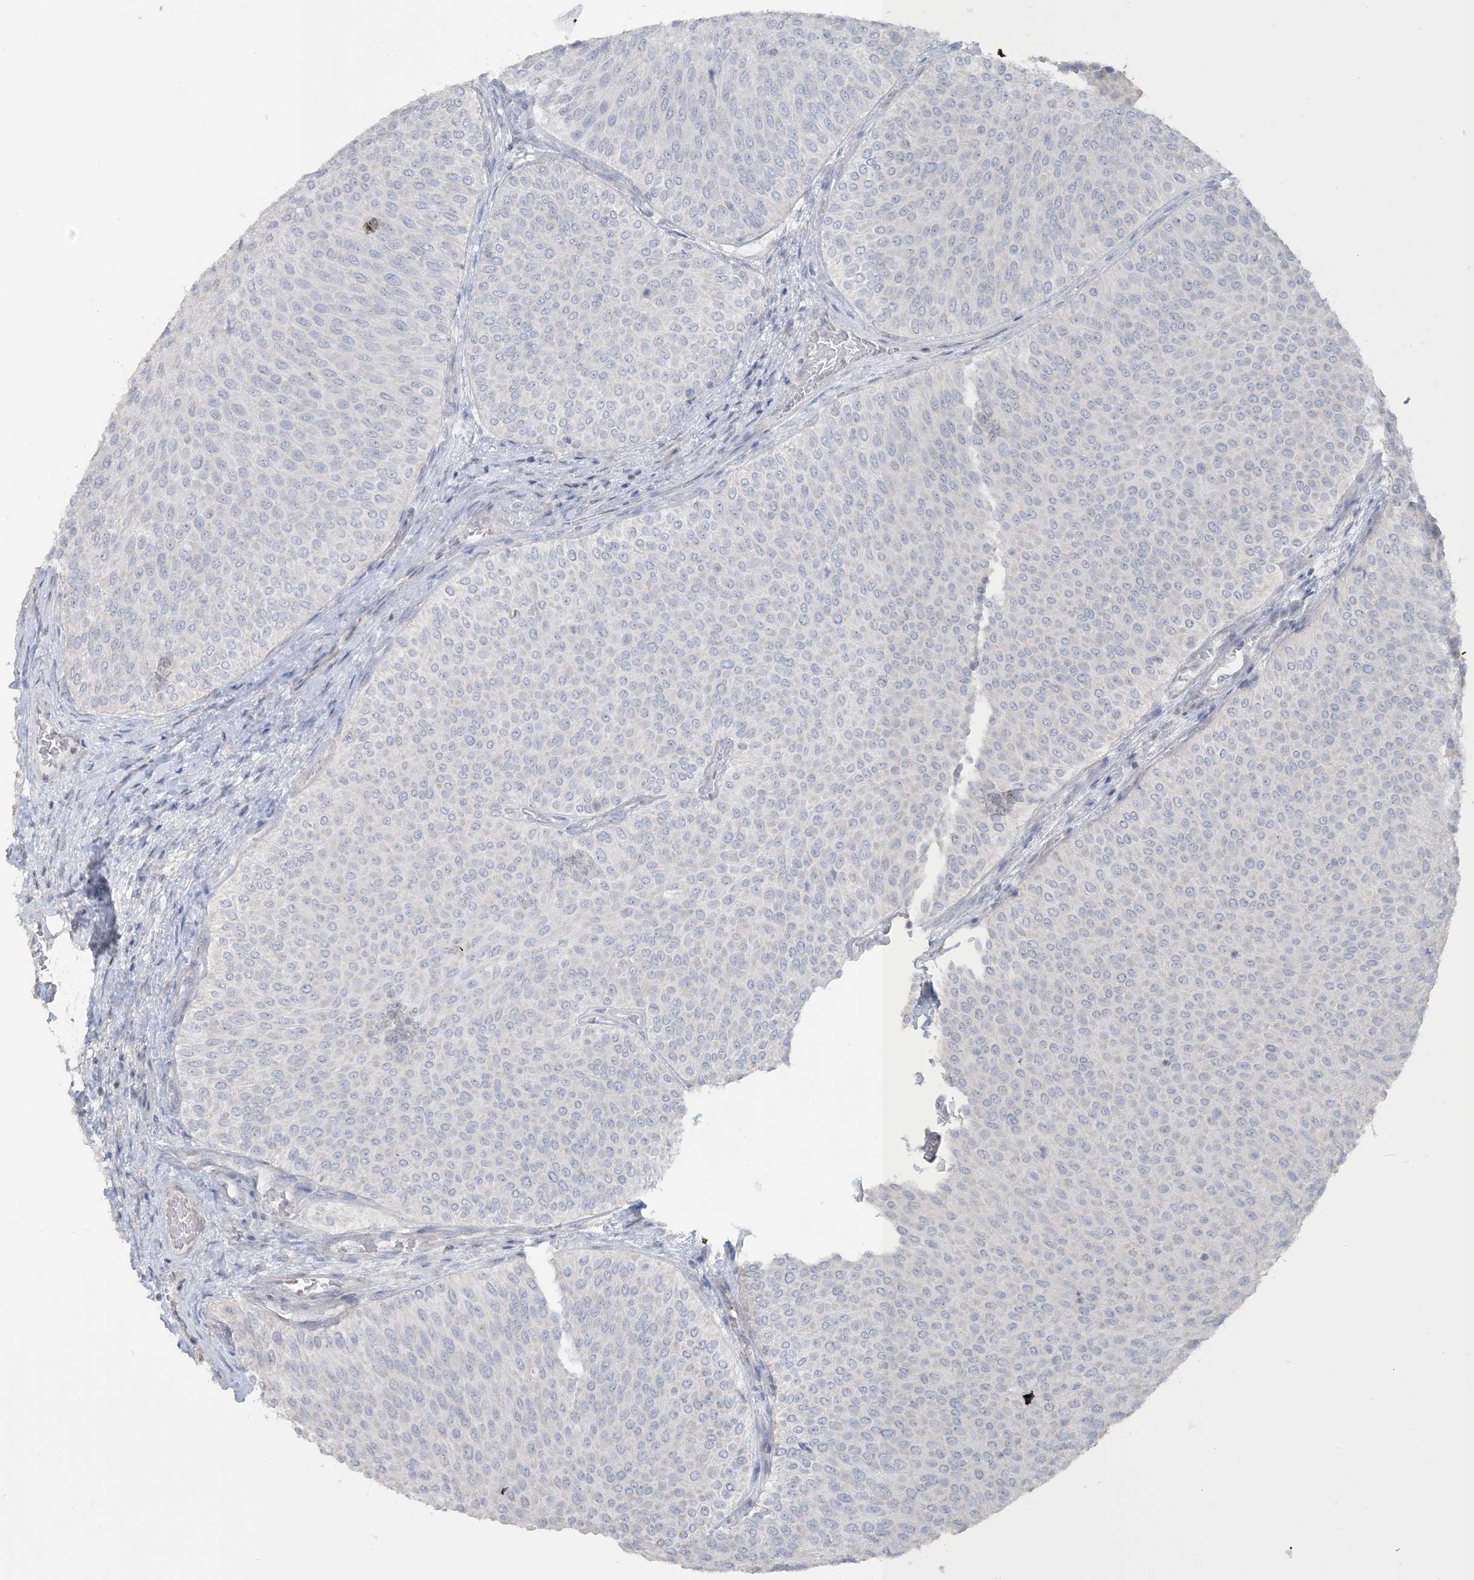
{"staining": {"intensity": "negative", "quantity": "none", "location": "none"}, "tissue": "urothelial cancer", "cell_type": "Tumor cells", "image_type": "cancer", "snomed": [{"axis": "morphology", "description": "Urothelial carcinoma, Low grade"}, {"axis": "topography", "description": "Urinary bladder"}], "caption": "DAB immunohistochemical staining of human low-grade urothelial carcinoma exhibits no significant staining in tumor cells.", "gene": "NPHS2", "patient": {"sex": "male", "age": 78}}